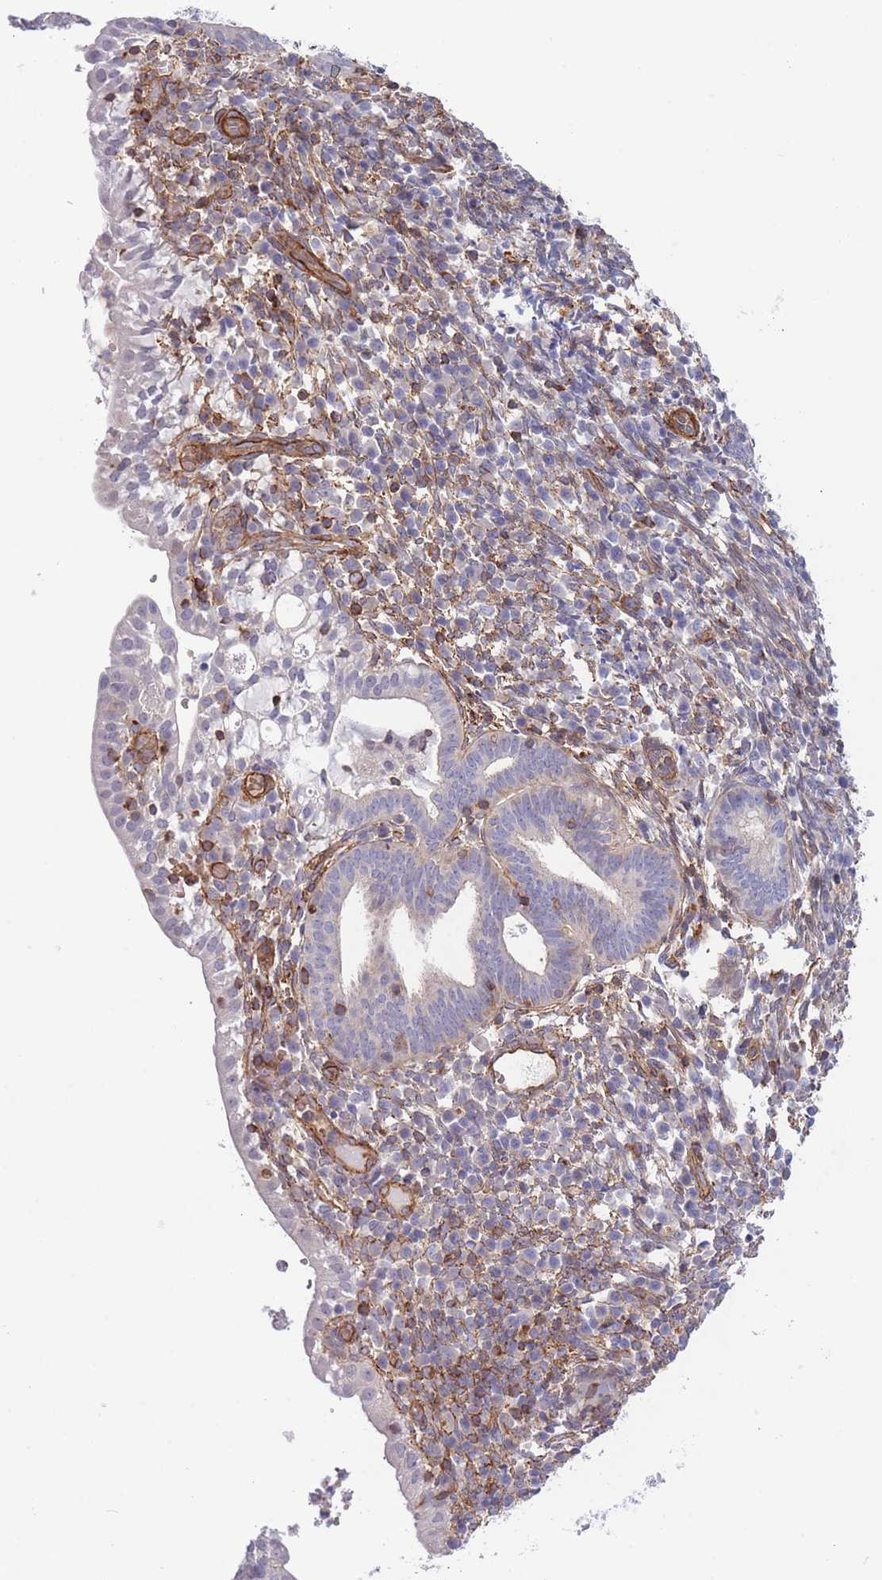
{"staining": {"intensity": "negative", "quantity": "none", "location": "none"}, "tissue": "endometrial cancer", "cell_type": "Tumor cells", "image_type": "cancer", "snomed": [{"axis": "morphology", "description": "Adenocarcinoma, NOS"}, {"axis": "topography", "description": "Uterus"}], "caption": "High power microscopy image of an immunohistochemistry (IHC) photomicrograph of adenocarcinoma (endometrial), revealing no significant staining in tumor cells.", "gene": "CDC25B", "patient": {"sex": "female", "age": 77}}